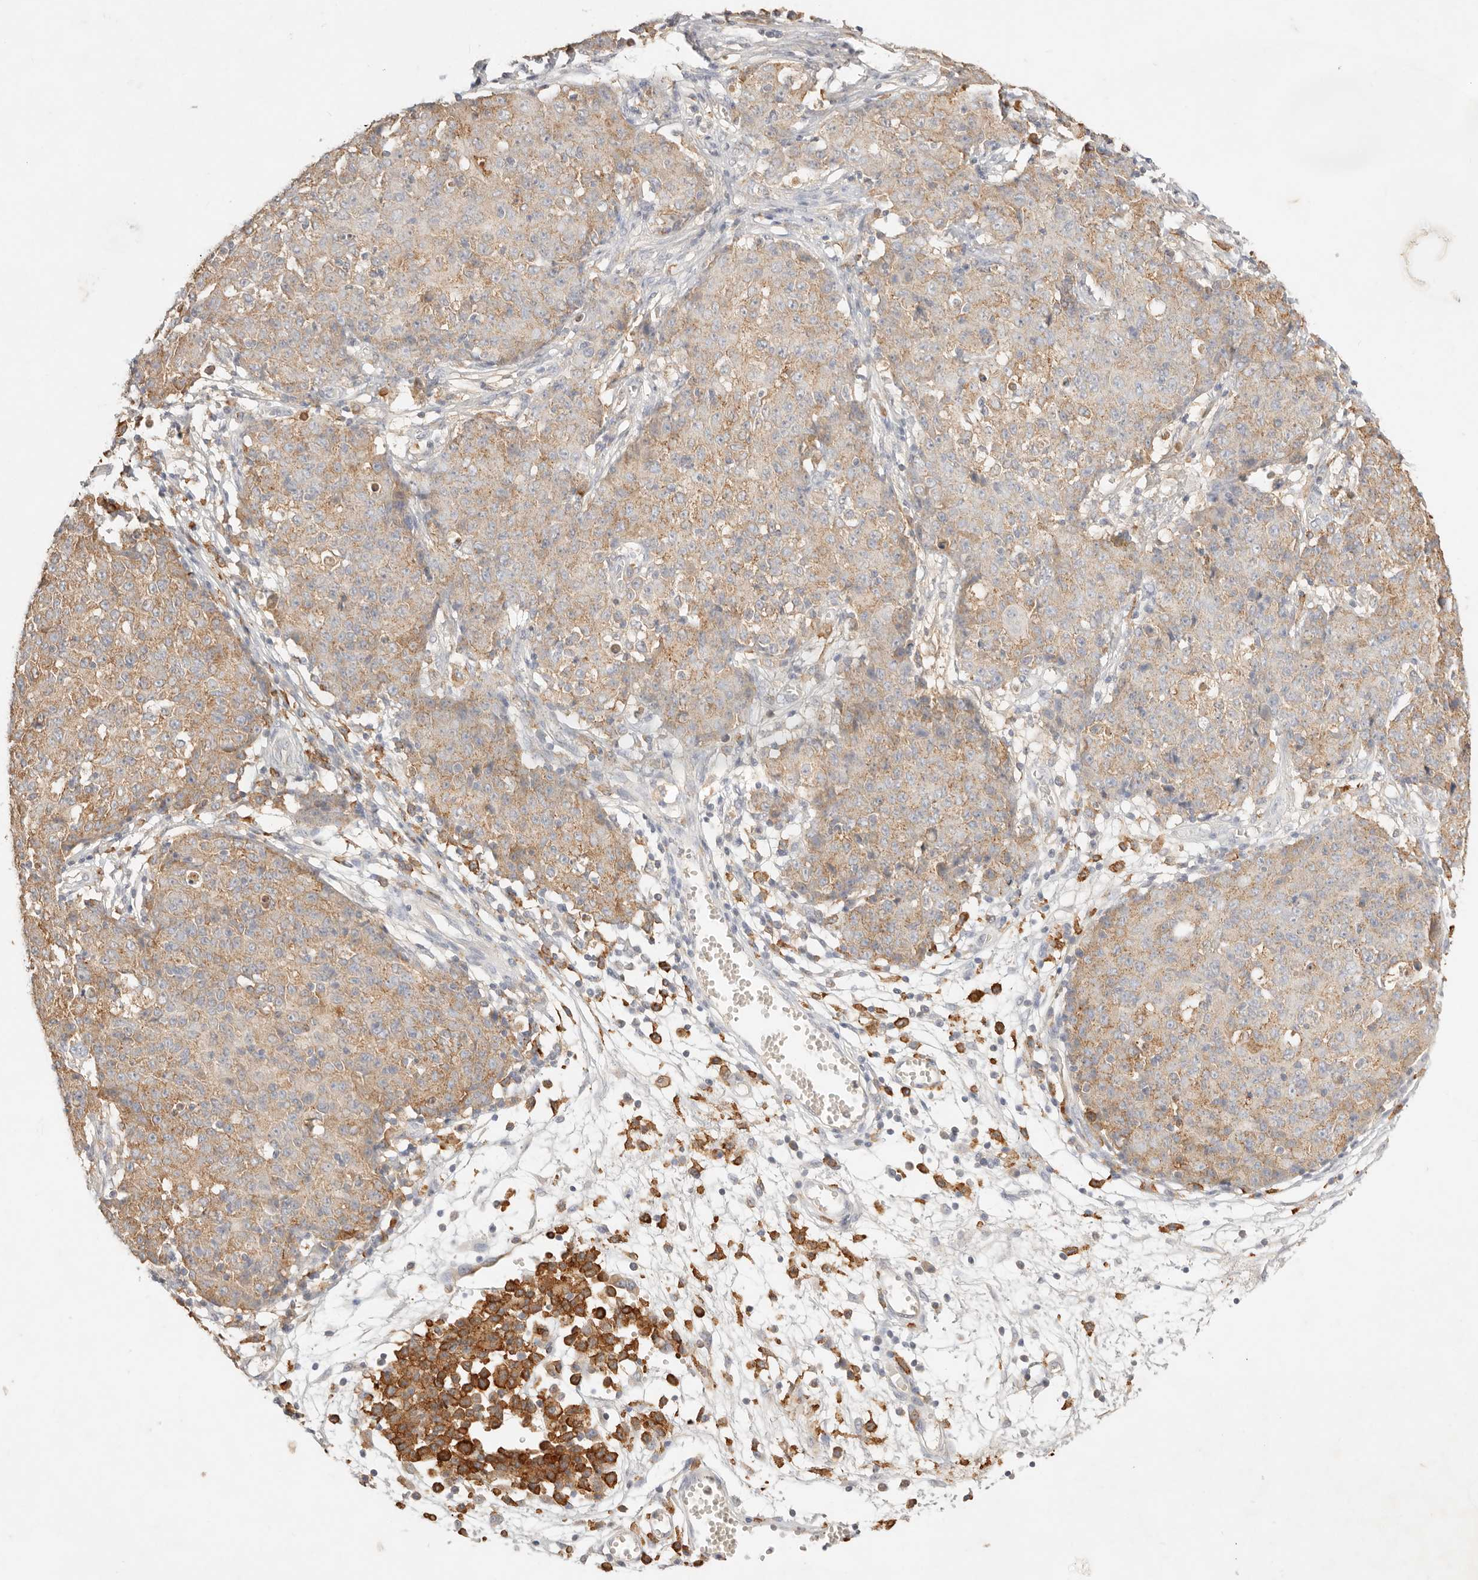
{"staining": {"intensity": "moderate", "quantity": "<25%", "location": "cytoplasmic/membranous"}, "tissue": "ovarian cancer", "cell_type": "Tumor cells", "image_type": "cancer", "snomed": [{"axis": "morphology", "description": "Carcinoma, endometroid"}, {"axis": "topography", "description": "Ovary"}], "caption": "IHC (DAB) staining of ovarian cancer demonstrates moderate cytoplasmic/membranous protein expression in approximately <25% of tumor cells. IHC stains the protein in brown and the nuclei are stained blue.", "gene": "HK2", "patient": {"sex": "female", "age": 42}}